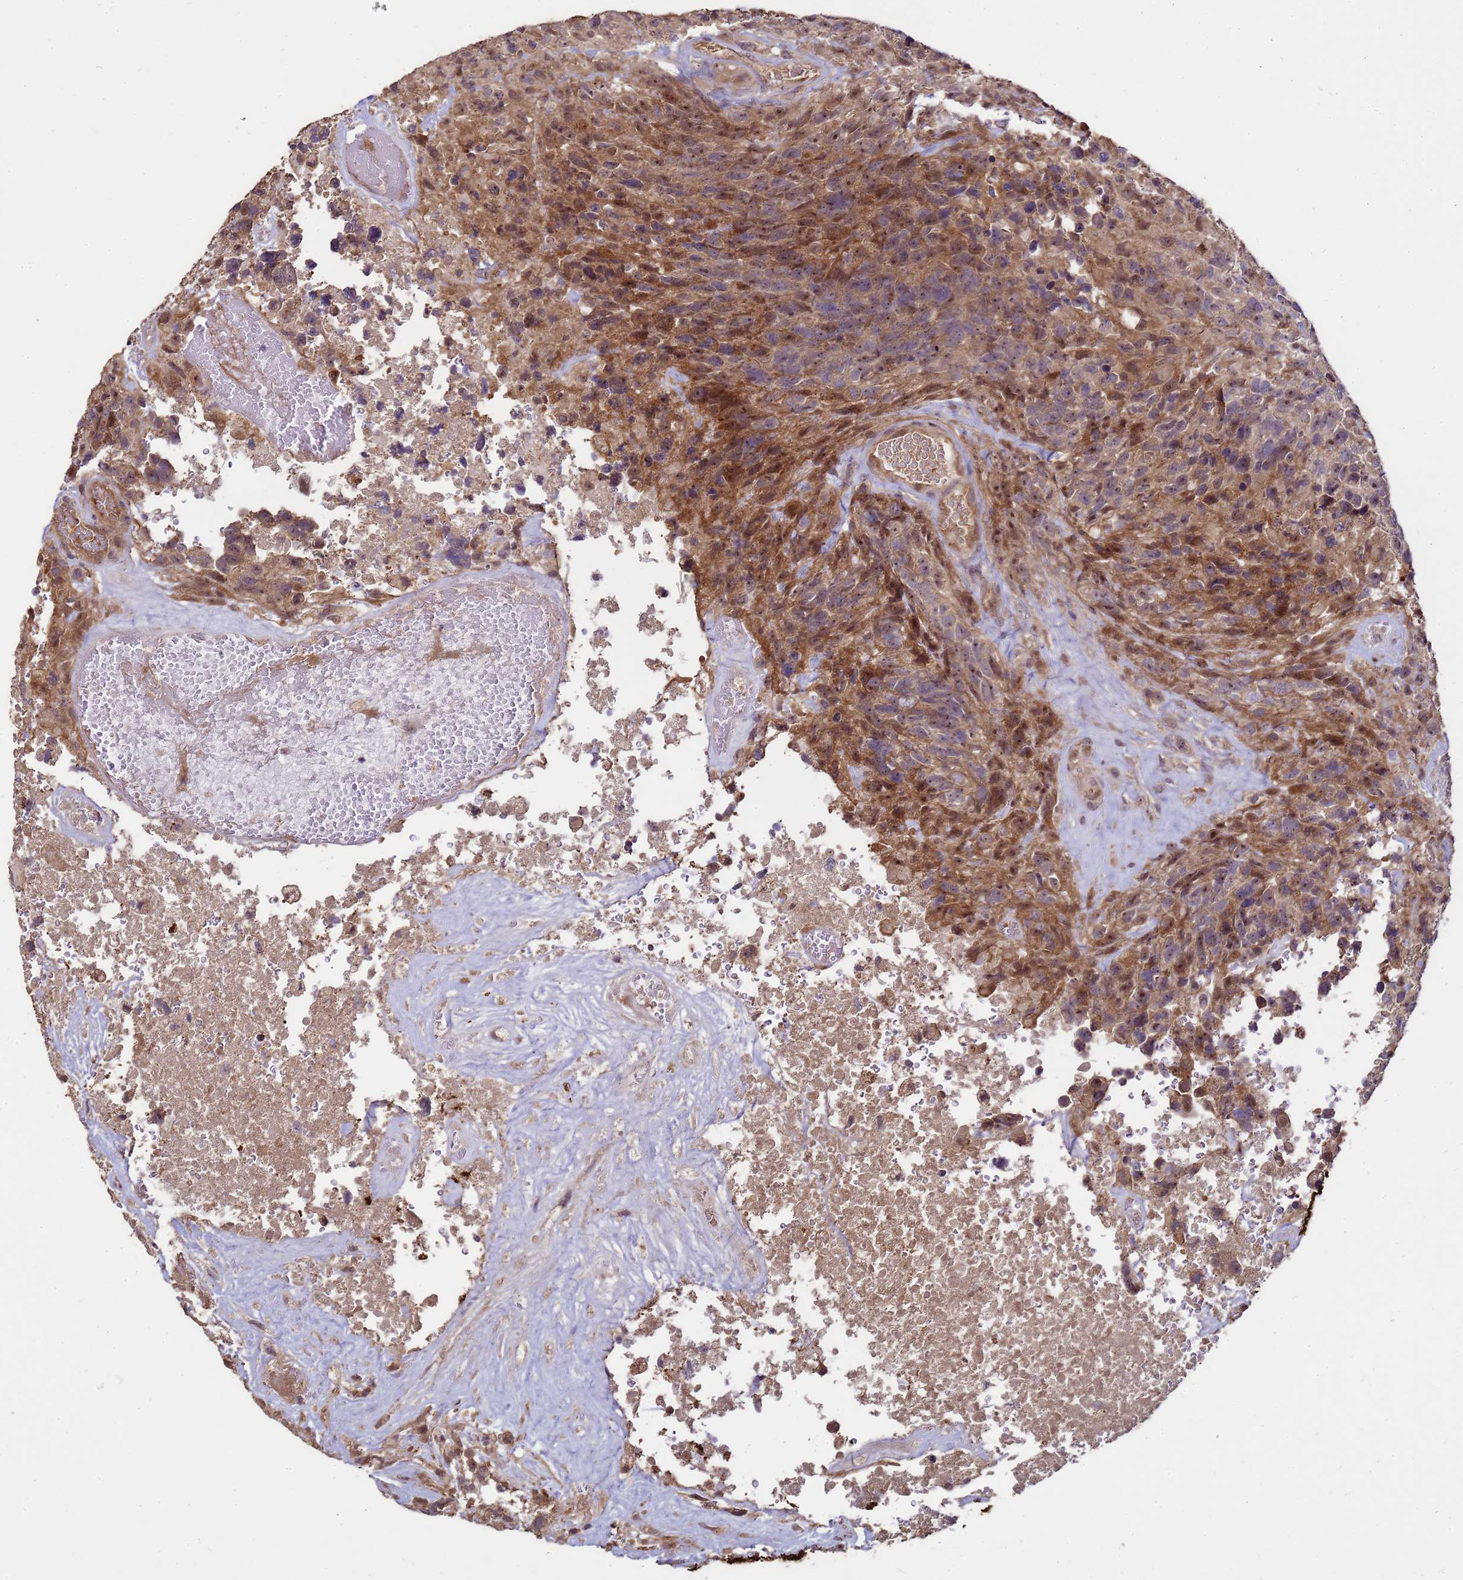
{"staining": {"intensity": "moderate", "quantity": ">75%", "location": "cytoplasmic/membranous,nuclear"}, "tissue": "glioma", "cell_type": "Tumor cells", "image_type": "cancer", "snomed": [{"axis": "morphology", "description": "Glioma, malignant, High grade"}, {"axis": "topography", "description": "Brain"}], "caption": "Human glioma stained for a protein (brown) displays moderate cytoplasmic/membranous and nuclear positive expression in about >75% of tumor cells.", "gene": "CRBN", "patient": {"sex": "male", "age": 69}}